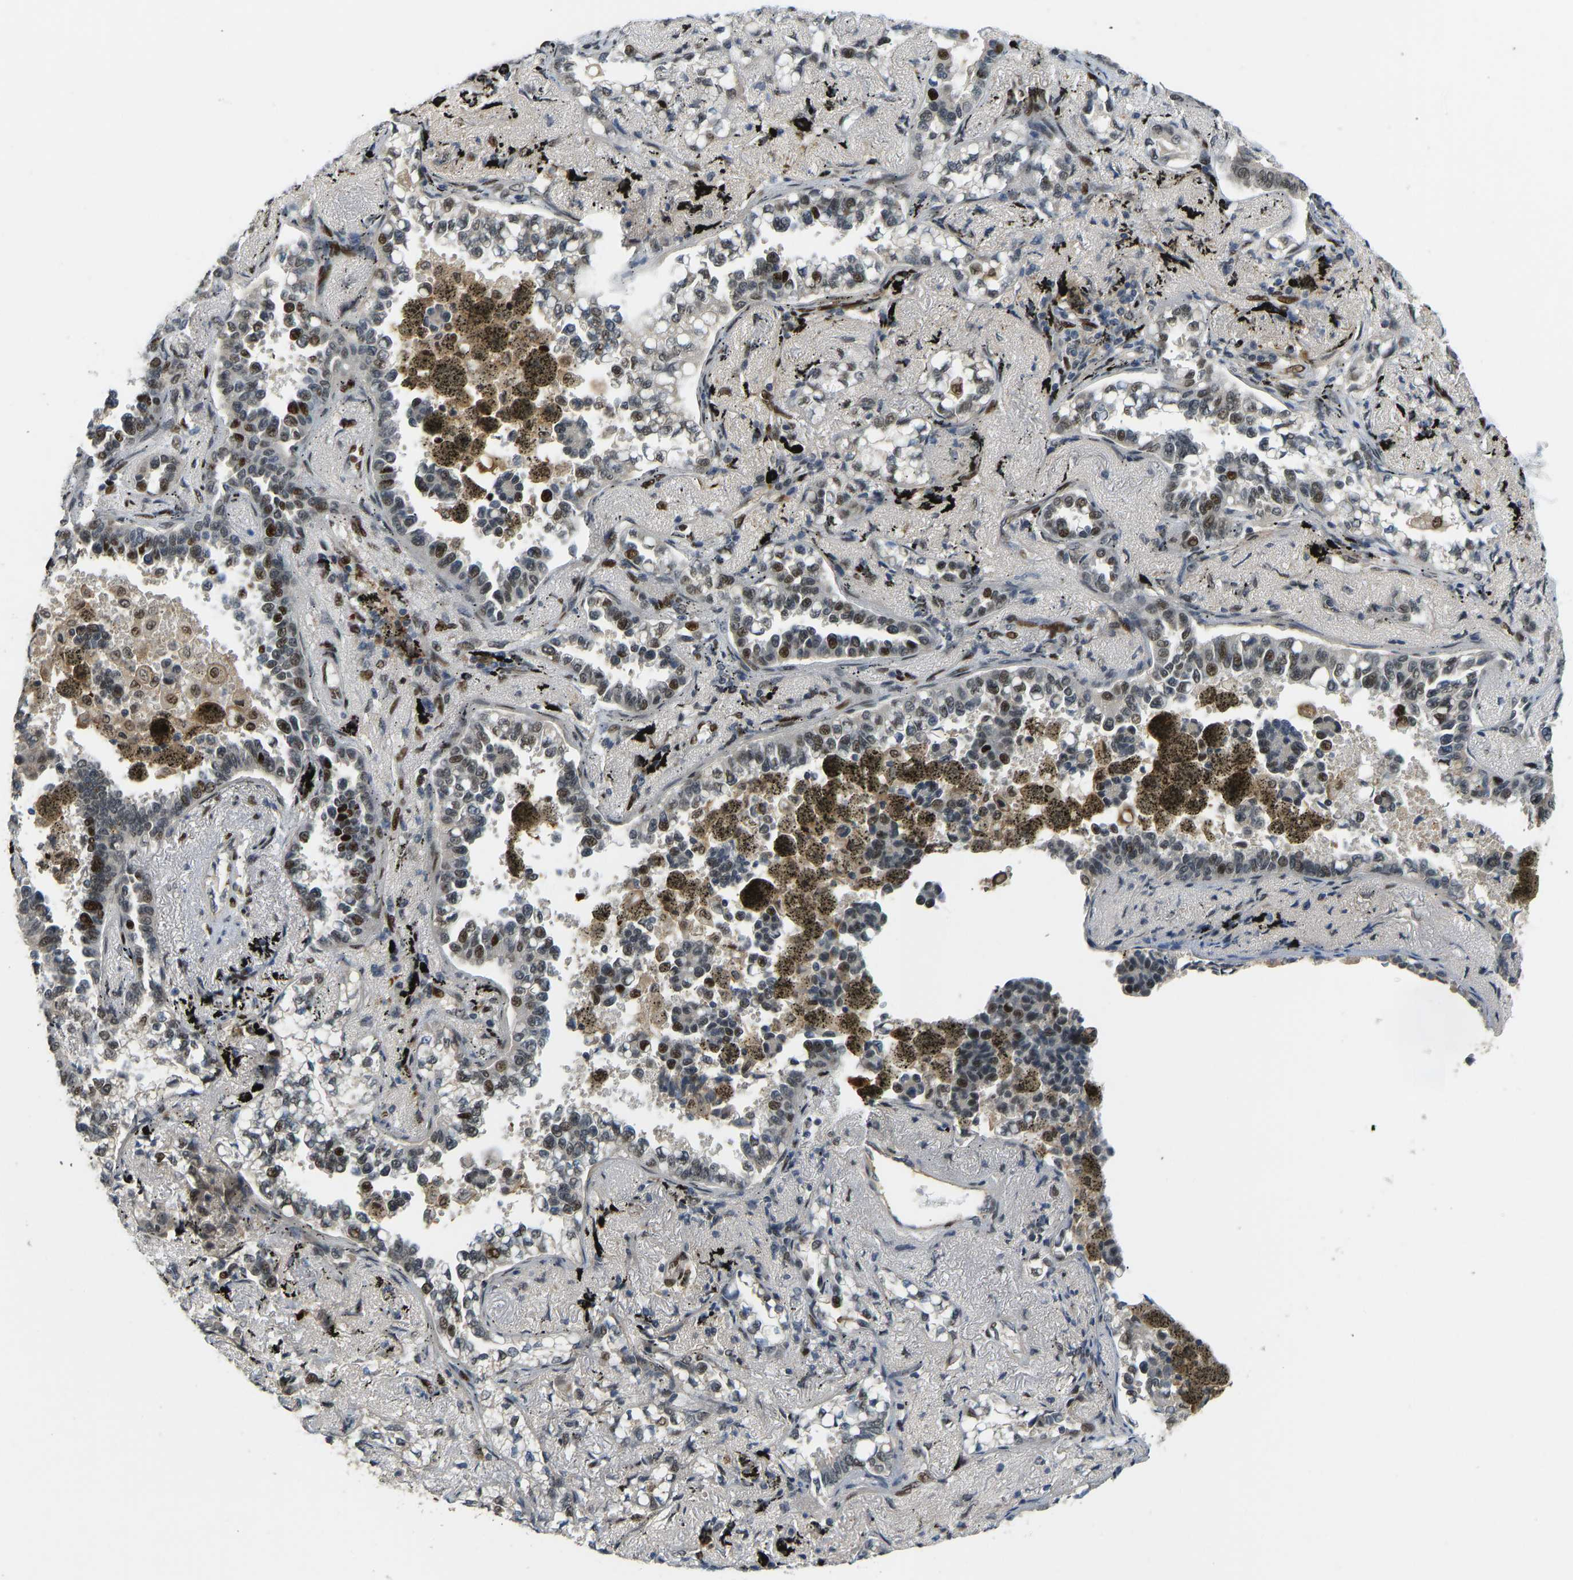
{"staining": {"intensity": "strong", "quantity": "<25%", "location": "nuclear"}, "tissue": "lung cancer", "cell_type": "Tumor cells", "image_type": "cancer", "snomed": [{"axis": "morphology", "description": "Adenocarcinoma, NOS"}, {"axis": "topography", "description": "Lung"}], "caption": "Immunohistochemical staining of adenocarcinoma (lung) exhibits strong nuclear protein staining in about <25% of tumor cells. (brown staining indicates protein expression, while blue staining denotes nuclei).", "gene": "FOXK1", "patient": {"sex": "male", "age": 59}}